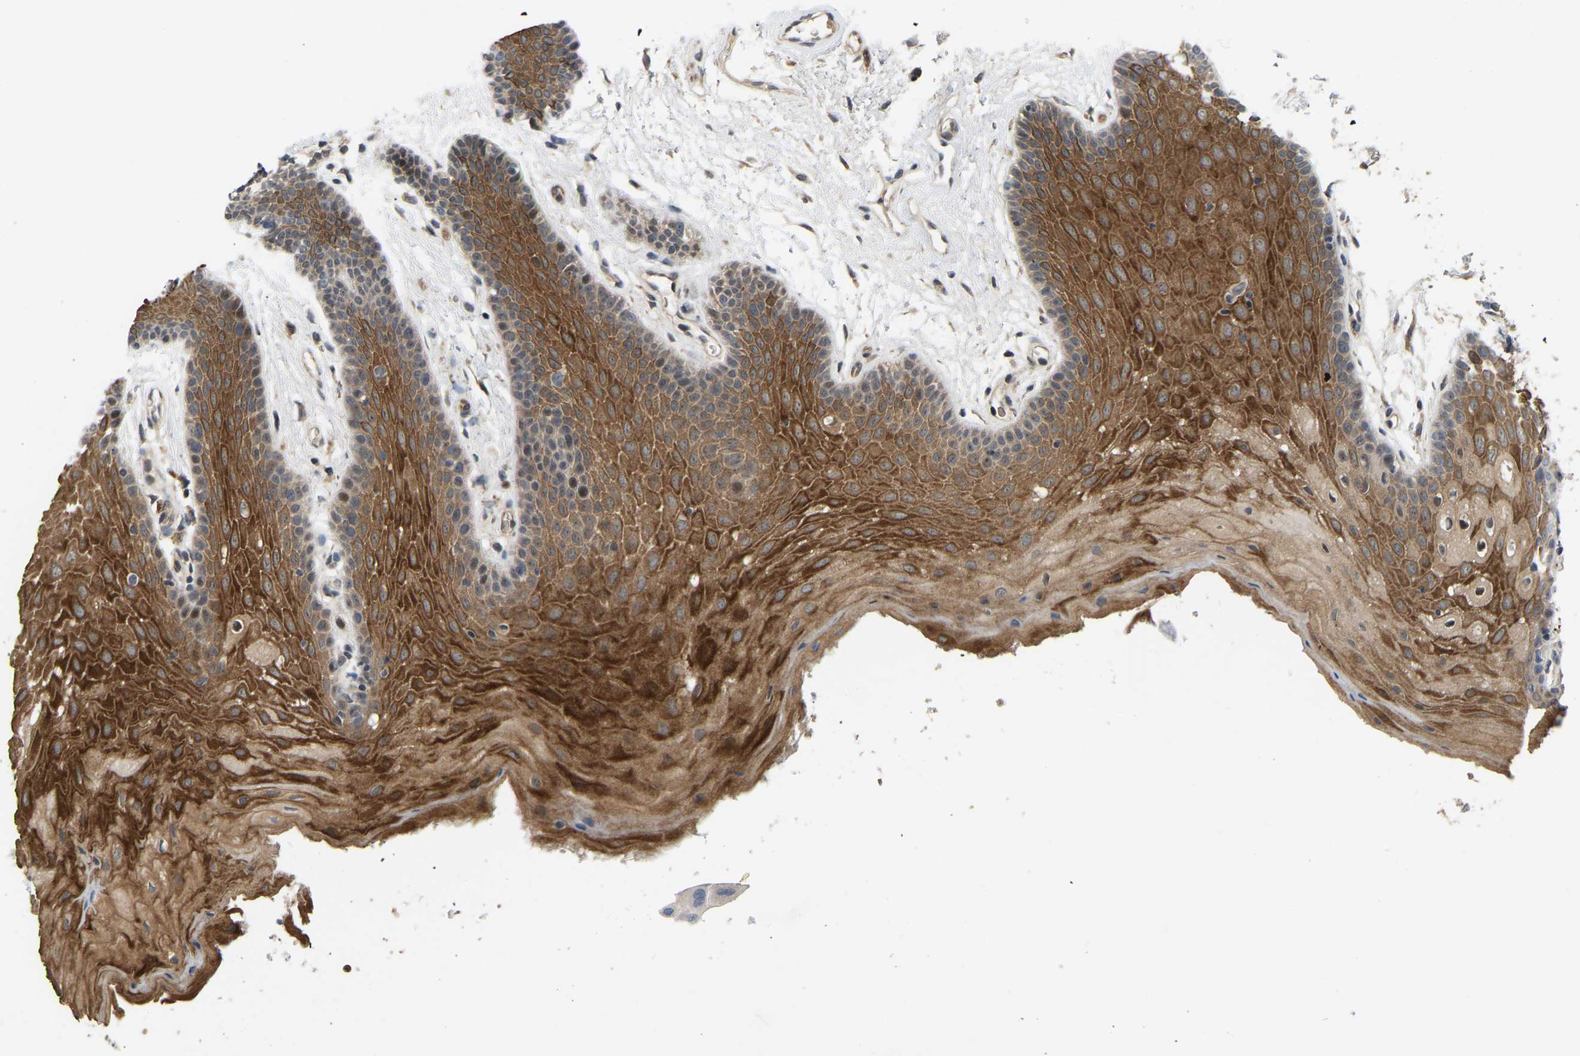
{"staining": {"intensity": "strong", "quantity": ">75%", "location": "cytoplasmic/membranous"}, "tissue": "oral mucosa", "cell_type": "Squamous epithelial cells", "image_type": "normal", "snomed": [{"axis": "morphology", "description": "Normal tissue, NOS"}, {"axis": "morphology", "description": "Squamous cell carcinoma, NOS"}, {"axis": "topography", "description": "Oral tissue"}, {"axis": "topography", "description": "Head-Neck"}], "caption": "Immunohistochemistry photomicrograph of unremarkable oral mucosa: human oral mucosa stained using IHC demonstrates high levels of strong protein expression localized specifically in the cytoplasmic/membranous of squamous epithelial cells, appearing as a cytoplasmic/membranous brown color.", "gene": "LIMK2", "patient": {"sex": "male", "age": 71}}